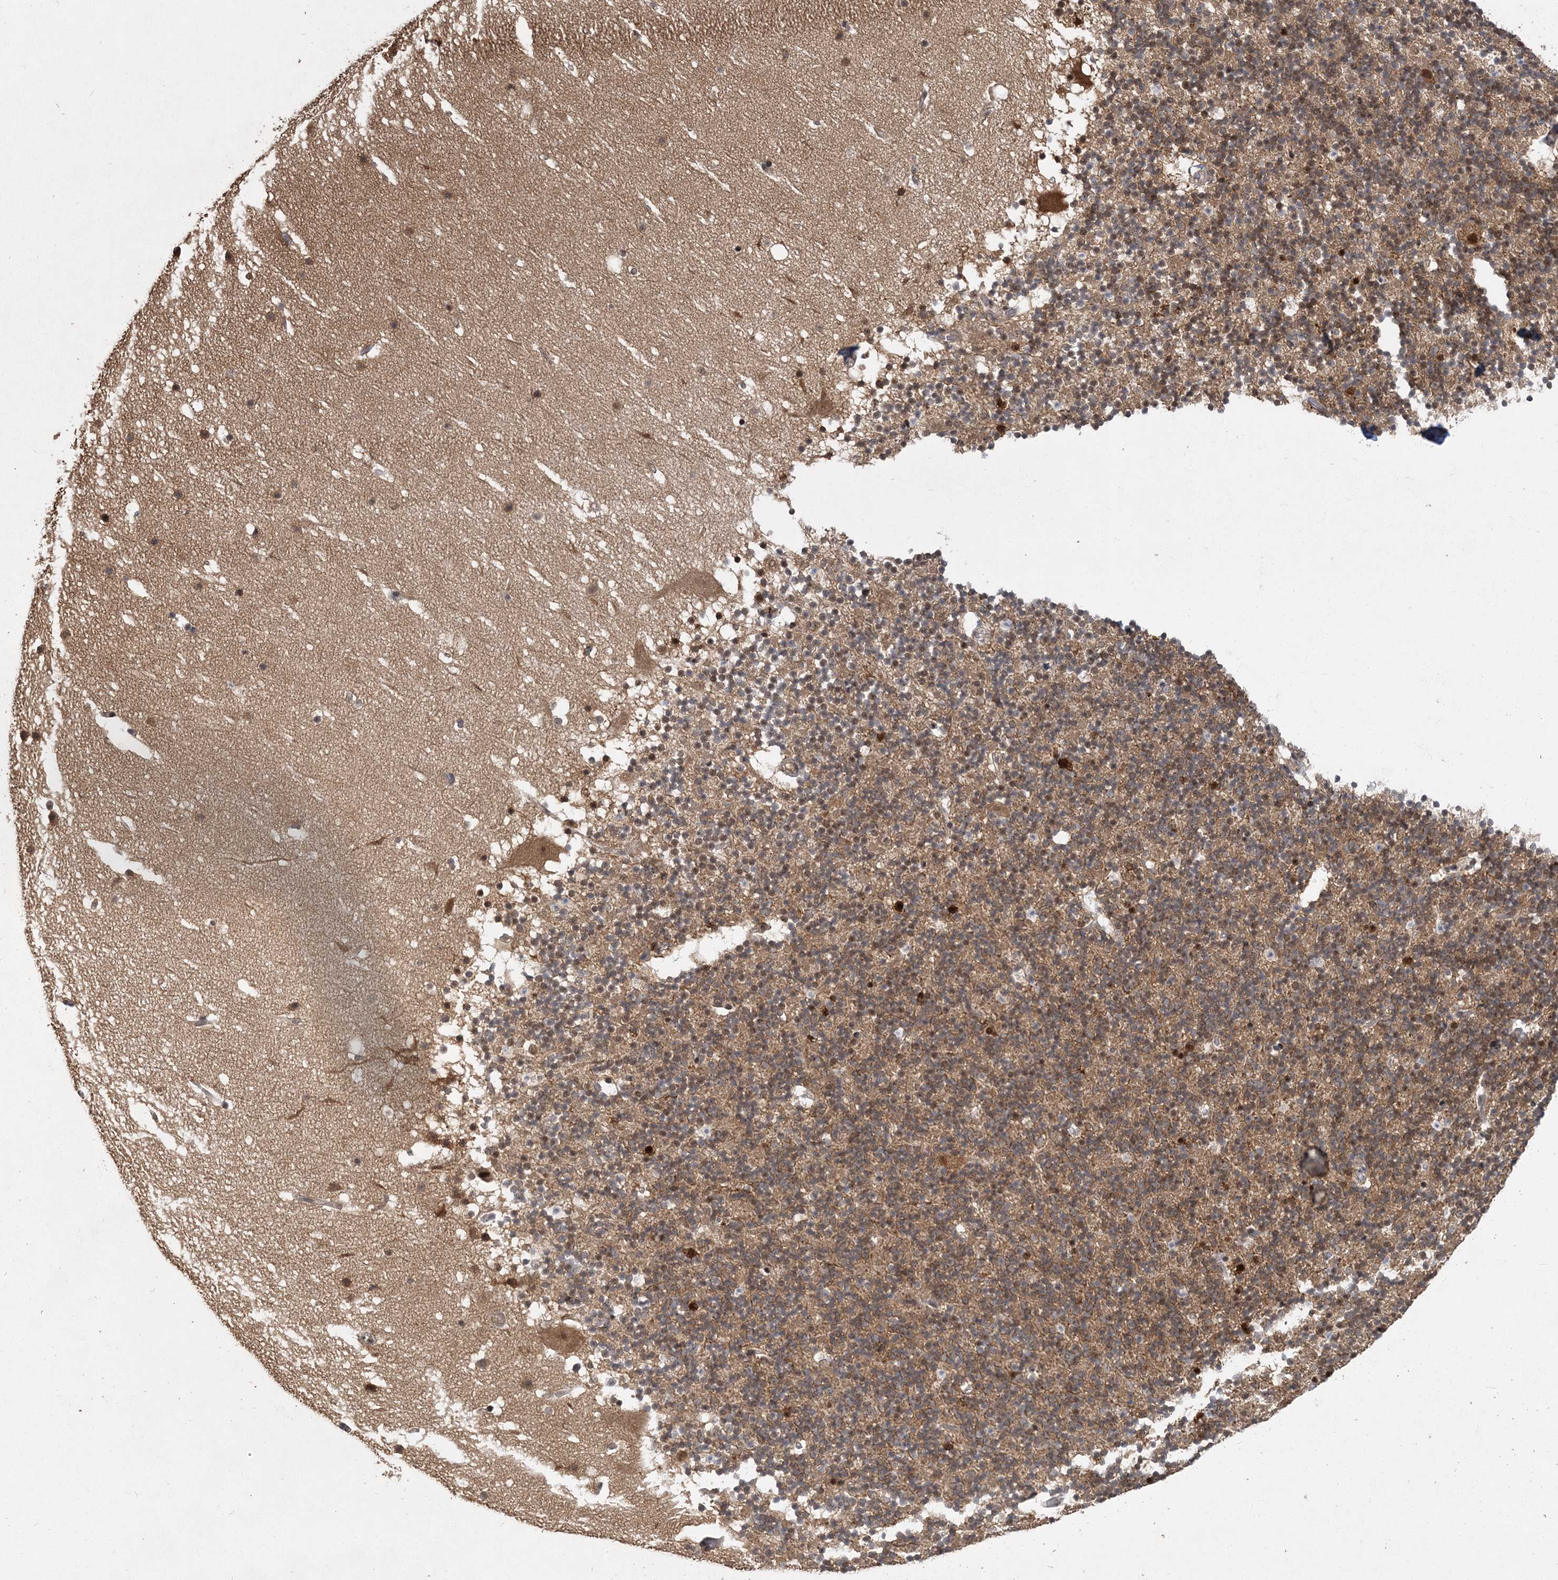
{"staining": {"intensity": "moderate", "quantity": ">75%", "location": "cytoplasmic/membranous,nuclear"}, "tissue": "cerebellum", "cell_type": "Cells in granular layer", "image_type": "normal", "snomed": [{"axis": "morphology", "description": "Normal tissue, NOS"}, {"axis": "topography", "description": "Cerebellum"}], "caption": "This histopathology image reveals IHC staining of normal human cerebellum, with medium moderate cytoplasmic/membranous,nuclear positivity in approximately >75% of cells in granular layer.", "gene": "COPS7B", "patient": {"sex": "male", "age": 57}}